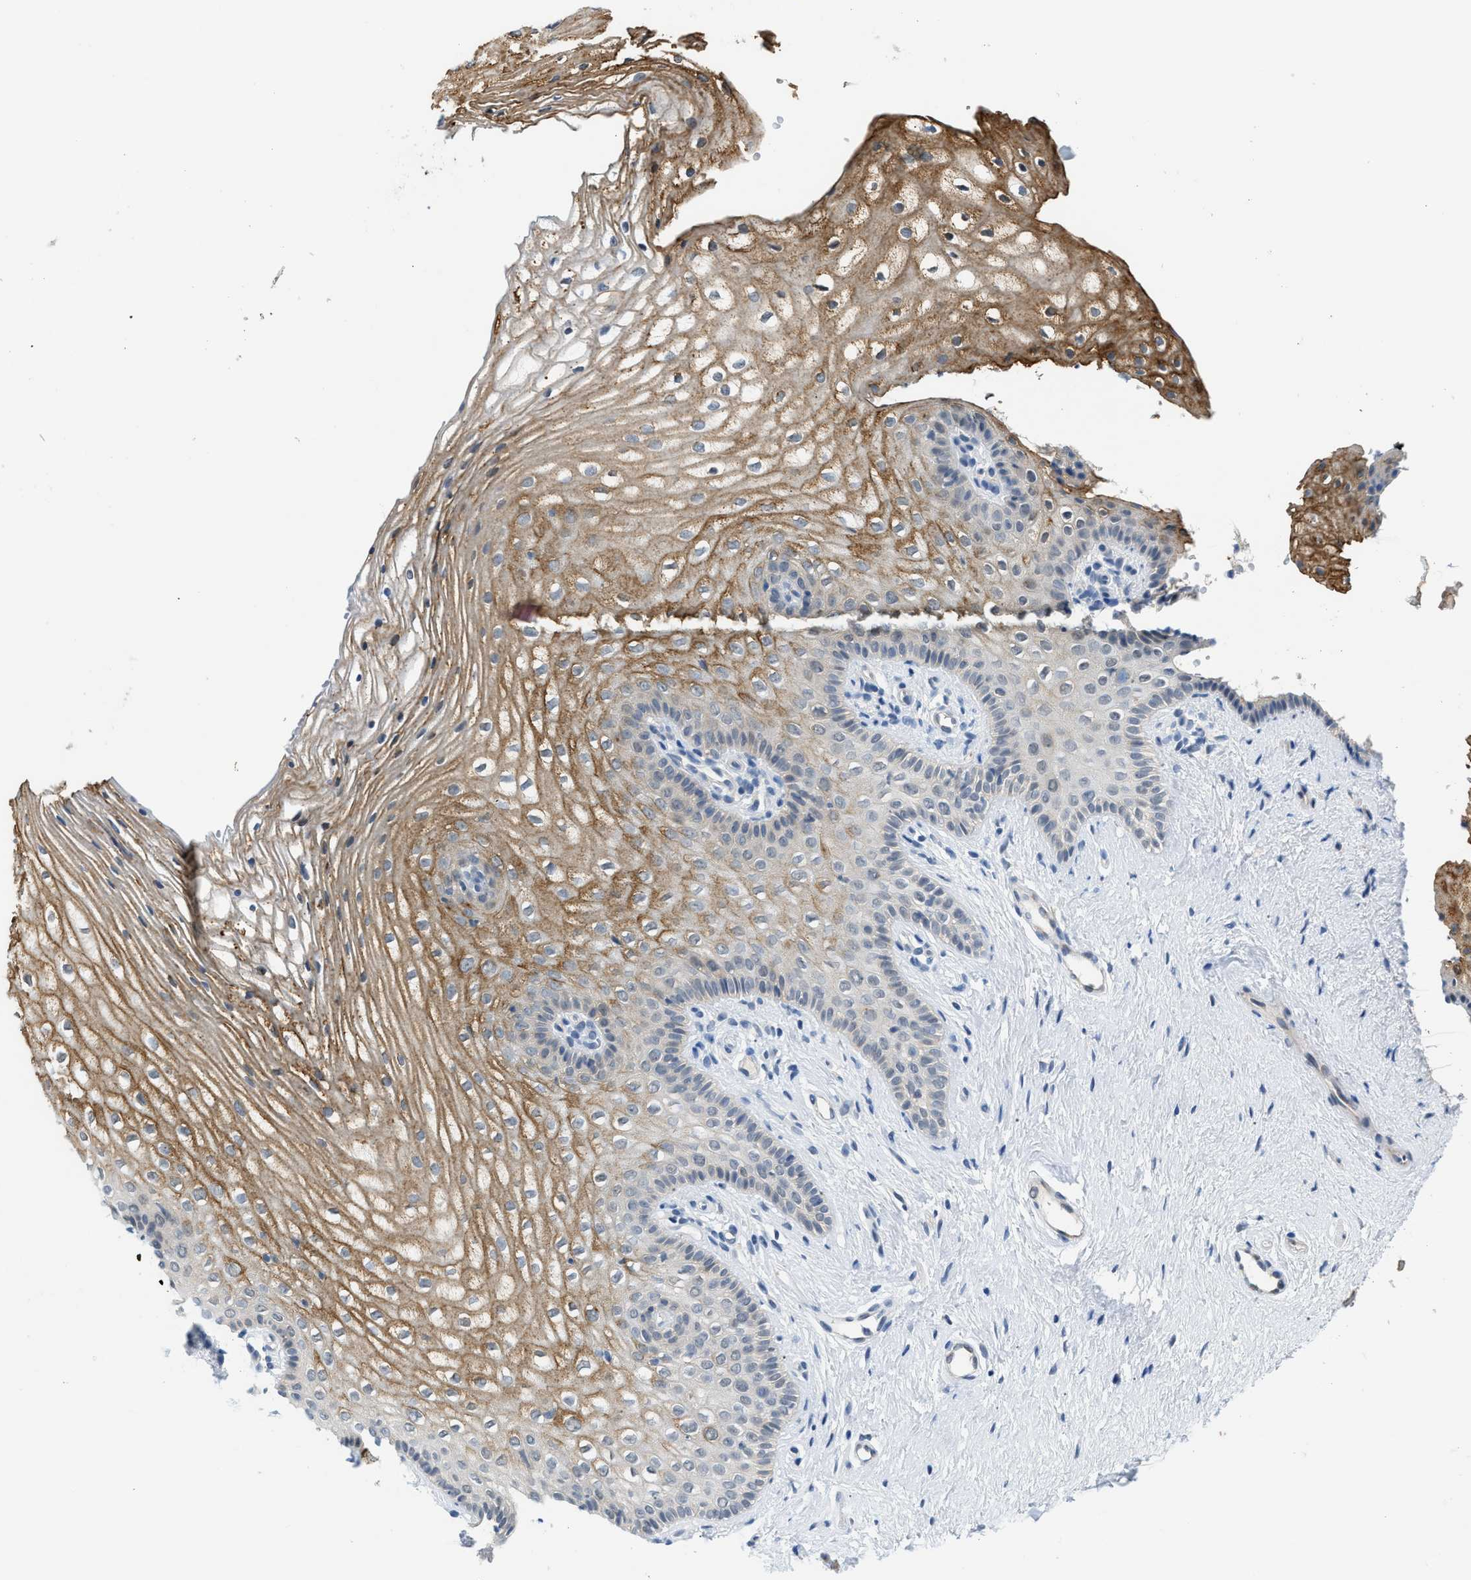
{"staining": {"intensity": "moderate", "quantity": ">75%", "location": "cytoplasmic/membranous"}, "tissue": "vagina", "cell_type": "Squamous epithelial cells", "image_type": "normal", "snomed": [{"axis": "morphology", "description": "Normal tissue, NOS"}, {"axis": "topography", "description": "Vagina"}], "caption": "Moderate cytoplasmic/membranous positivity is seen in approximately >75% of squamous epithelial cells in normal vagina.", "gene": "PSAT1", "patient": {"sex": "female", "age": 32}}